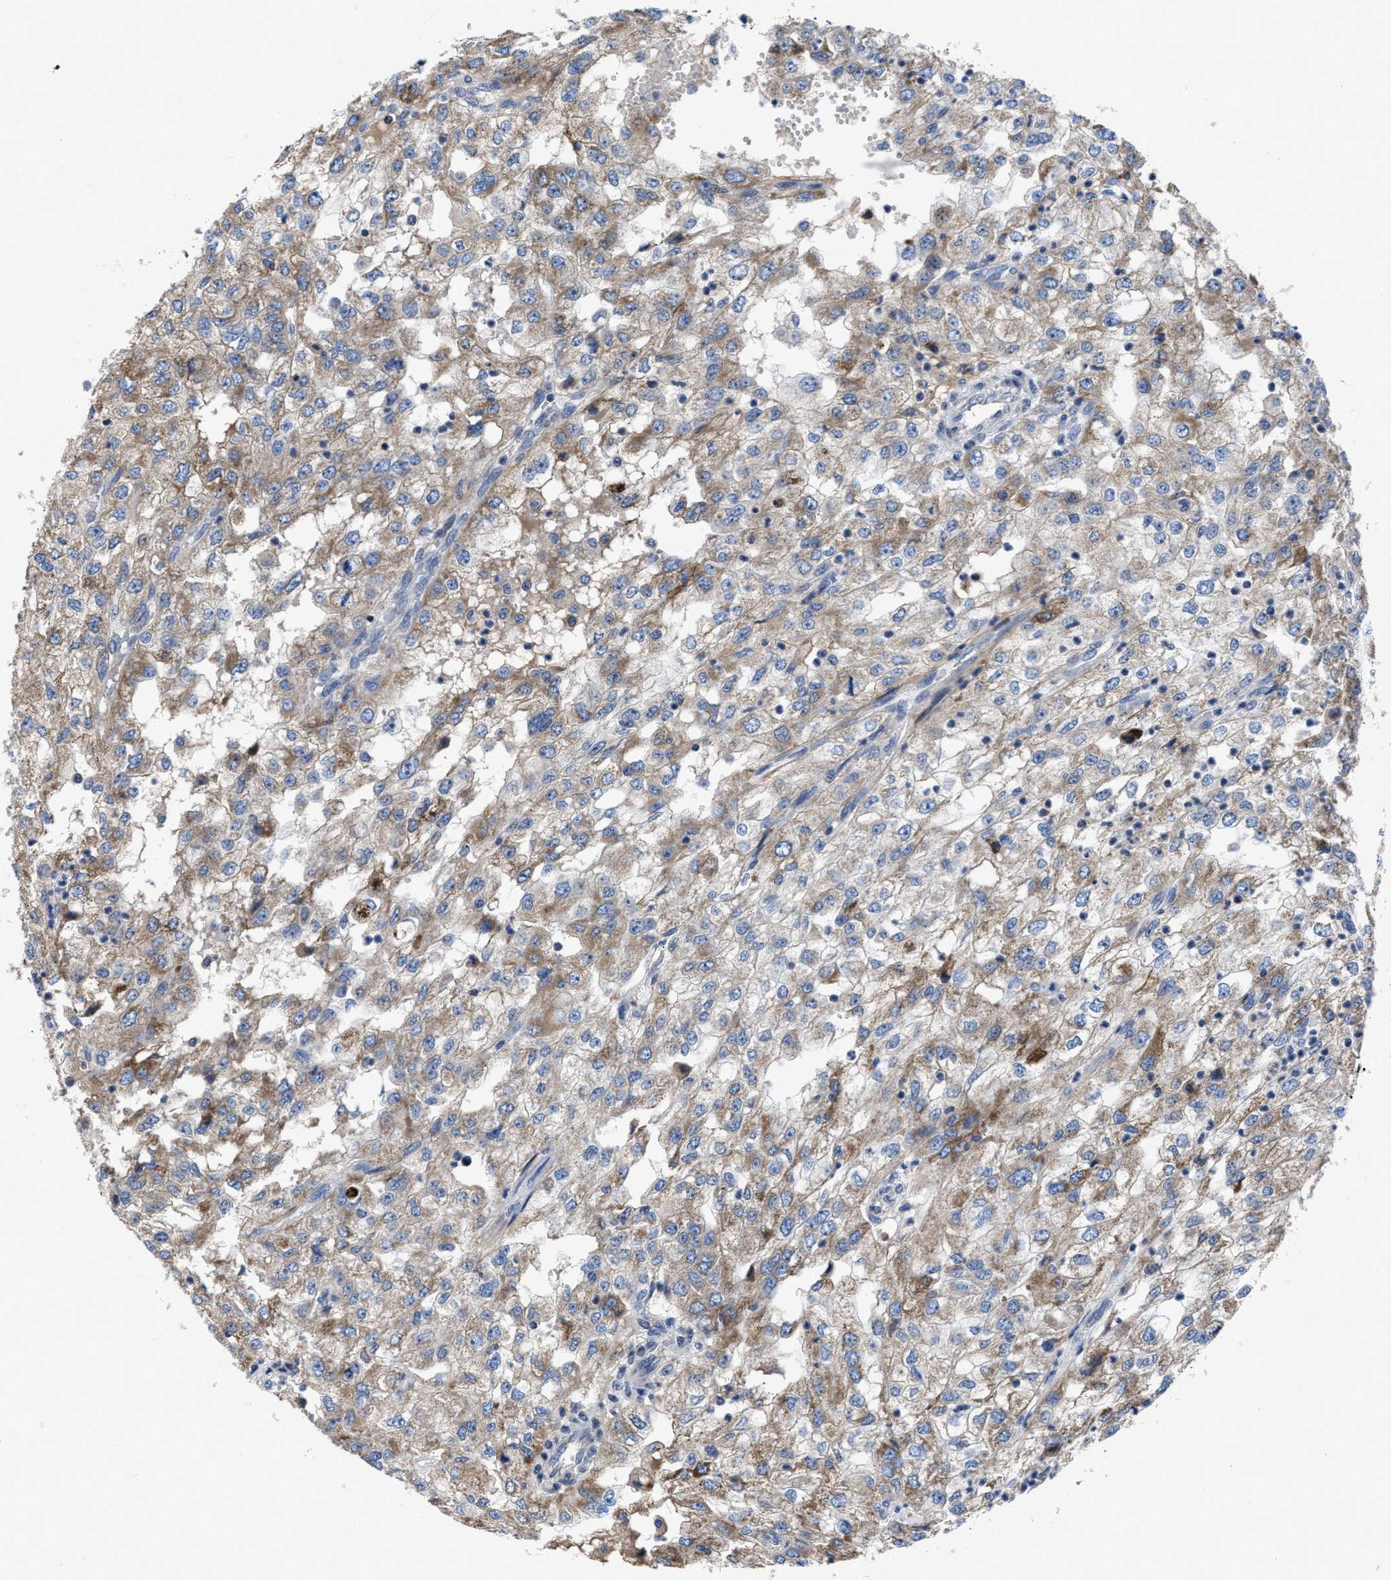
{"staining": {"intensity": "weak", "quantity": ">75%", "location": "cytoplasmic/membranous"}, "tissue": "renal cancer", "cell_type": "Tumor cells", "image_type": "cancer", "snomed": [{"axis": "morphology", "description": "Adenocarcinoma, NOS"}, {"axis": "topography", "description": "Kidney"}], "caption": "Renal cancer (adenocarcinoma) tissue displays weak cytoplasmic/membranous staining in about >75% of tumor cells", "gene": "CACNA1D", "patient": {"sex": "female", "age": 54}}